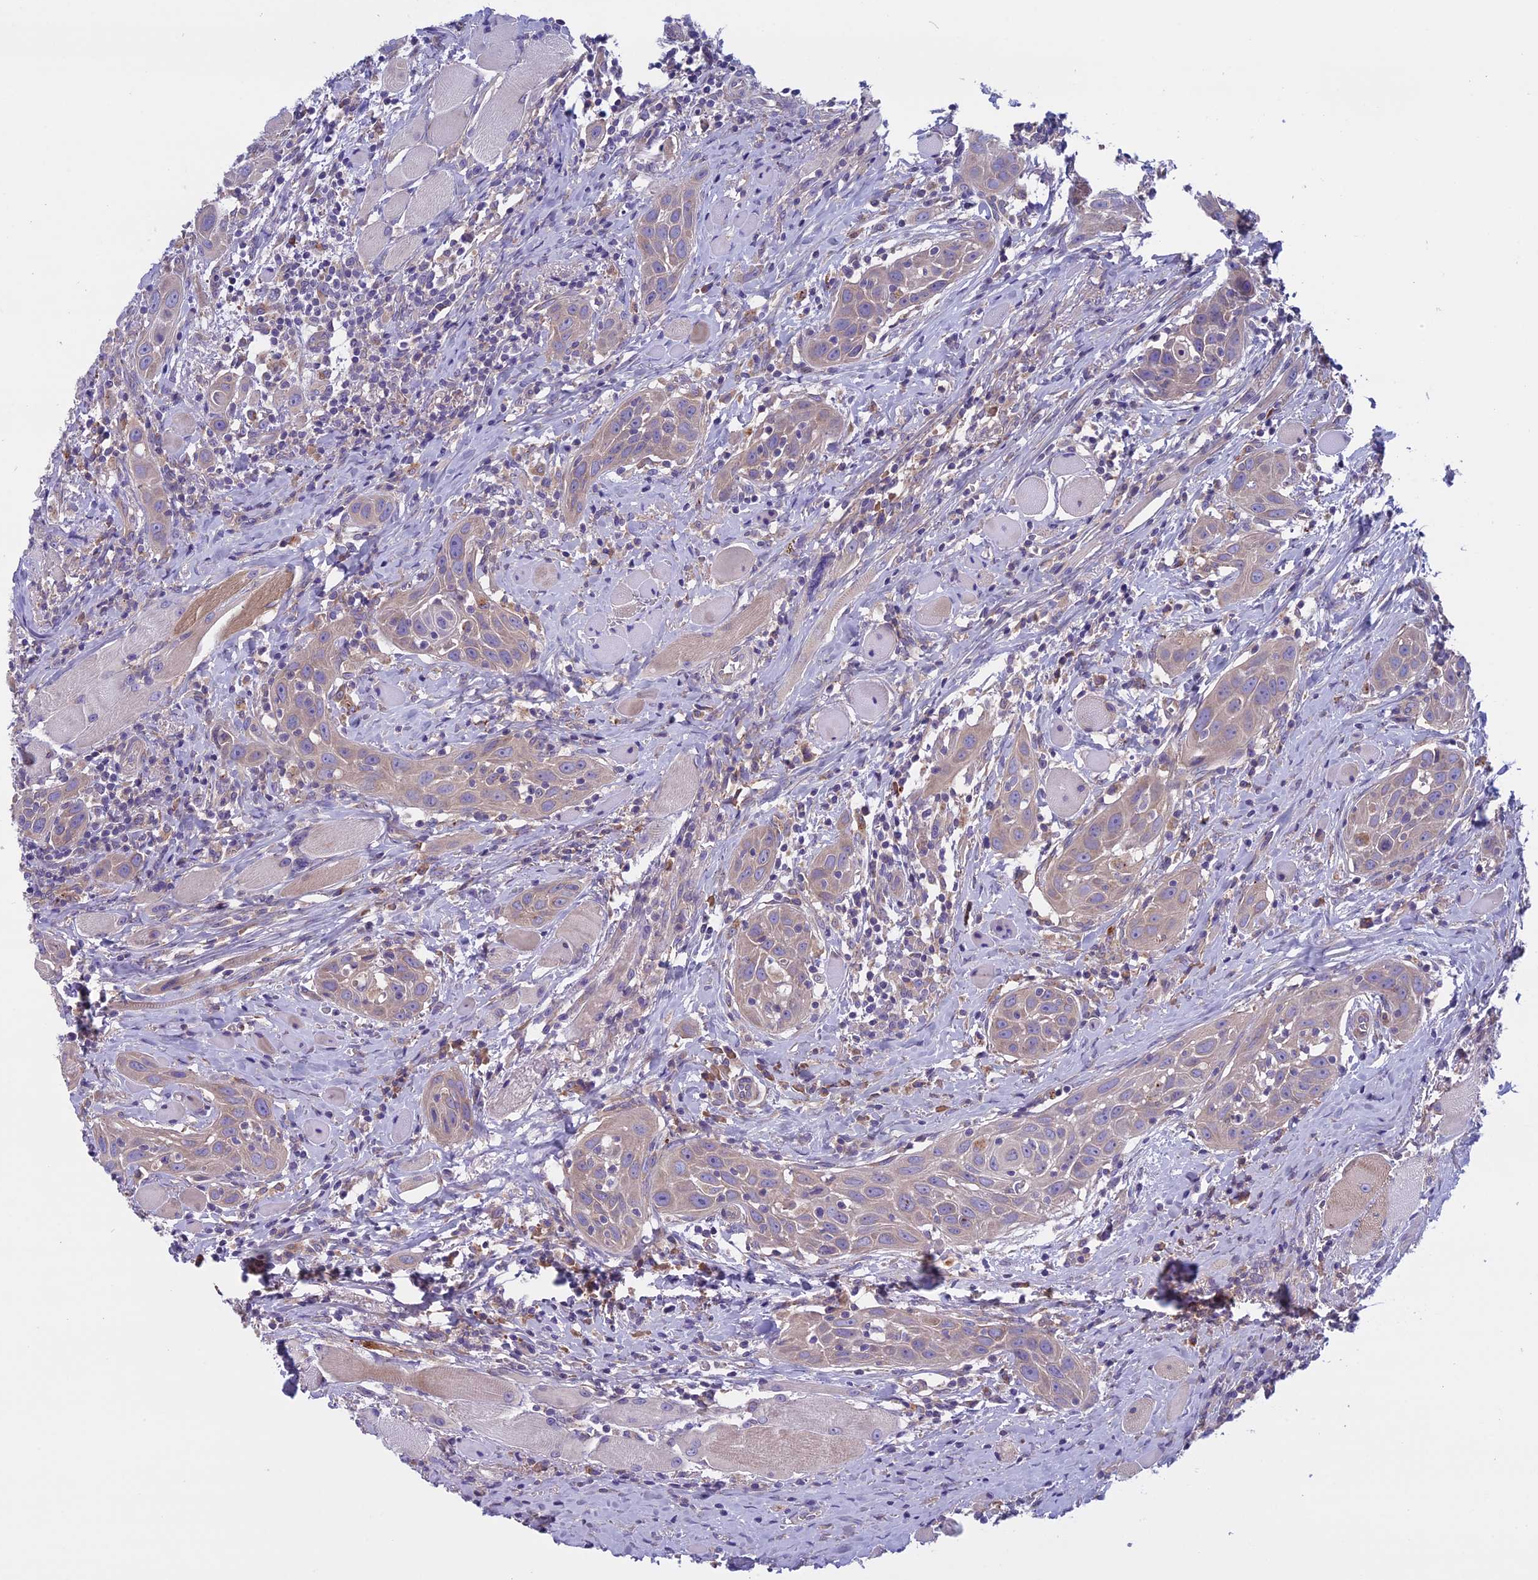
{"staining": {"intensity": "weak", "quantity": ">75%", "location": "cytoplasmic/membranous"}, "tissue": "head and neck cancer", "cell_type": "Tumor cells", "image_type": "cancer", "snomed": [{"axis": "morphology", "description": "Squamous cell carcinoma, NOS"}, {"axis": "topography", "description": "Oral tissue"}, {"axis": "topography", "description": "Head-Neck"}], "caption": "Immunohistochemistry of human head and neck cancer (squamous cell carcinoma) shows low levels of weak cytoplasmic/membranous staining in about >75% of tumor cells.", "gene": "DCTN5", "patient": {"sex": "female", "age": 50}}